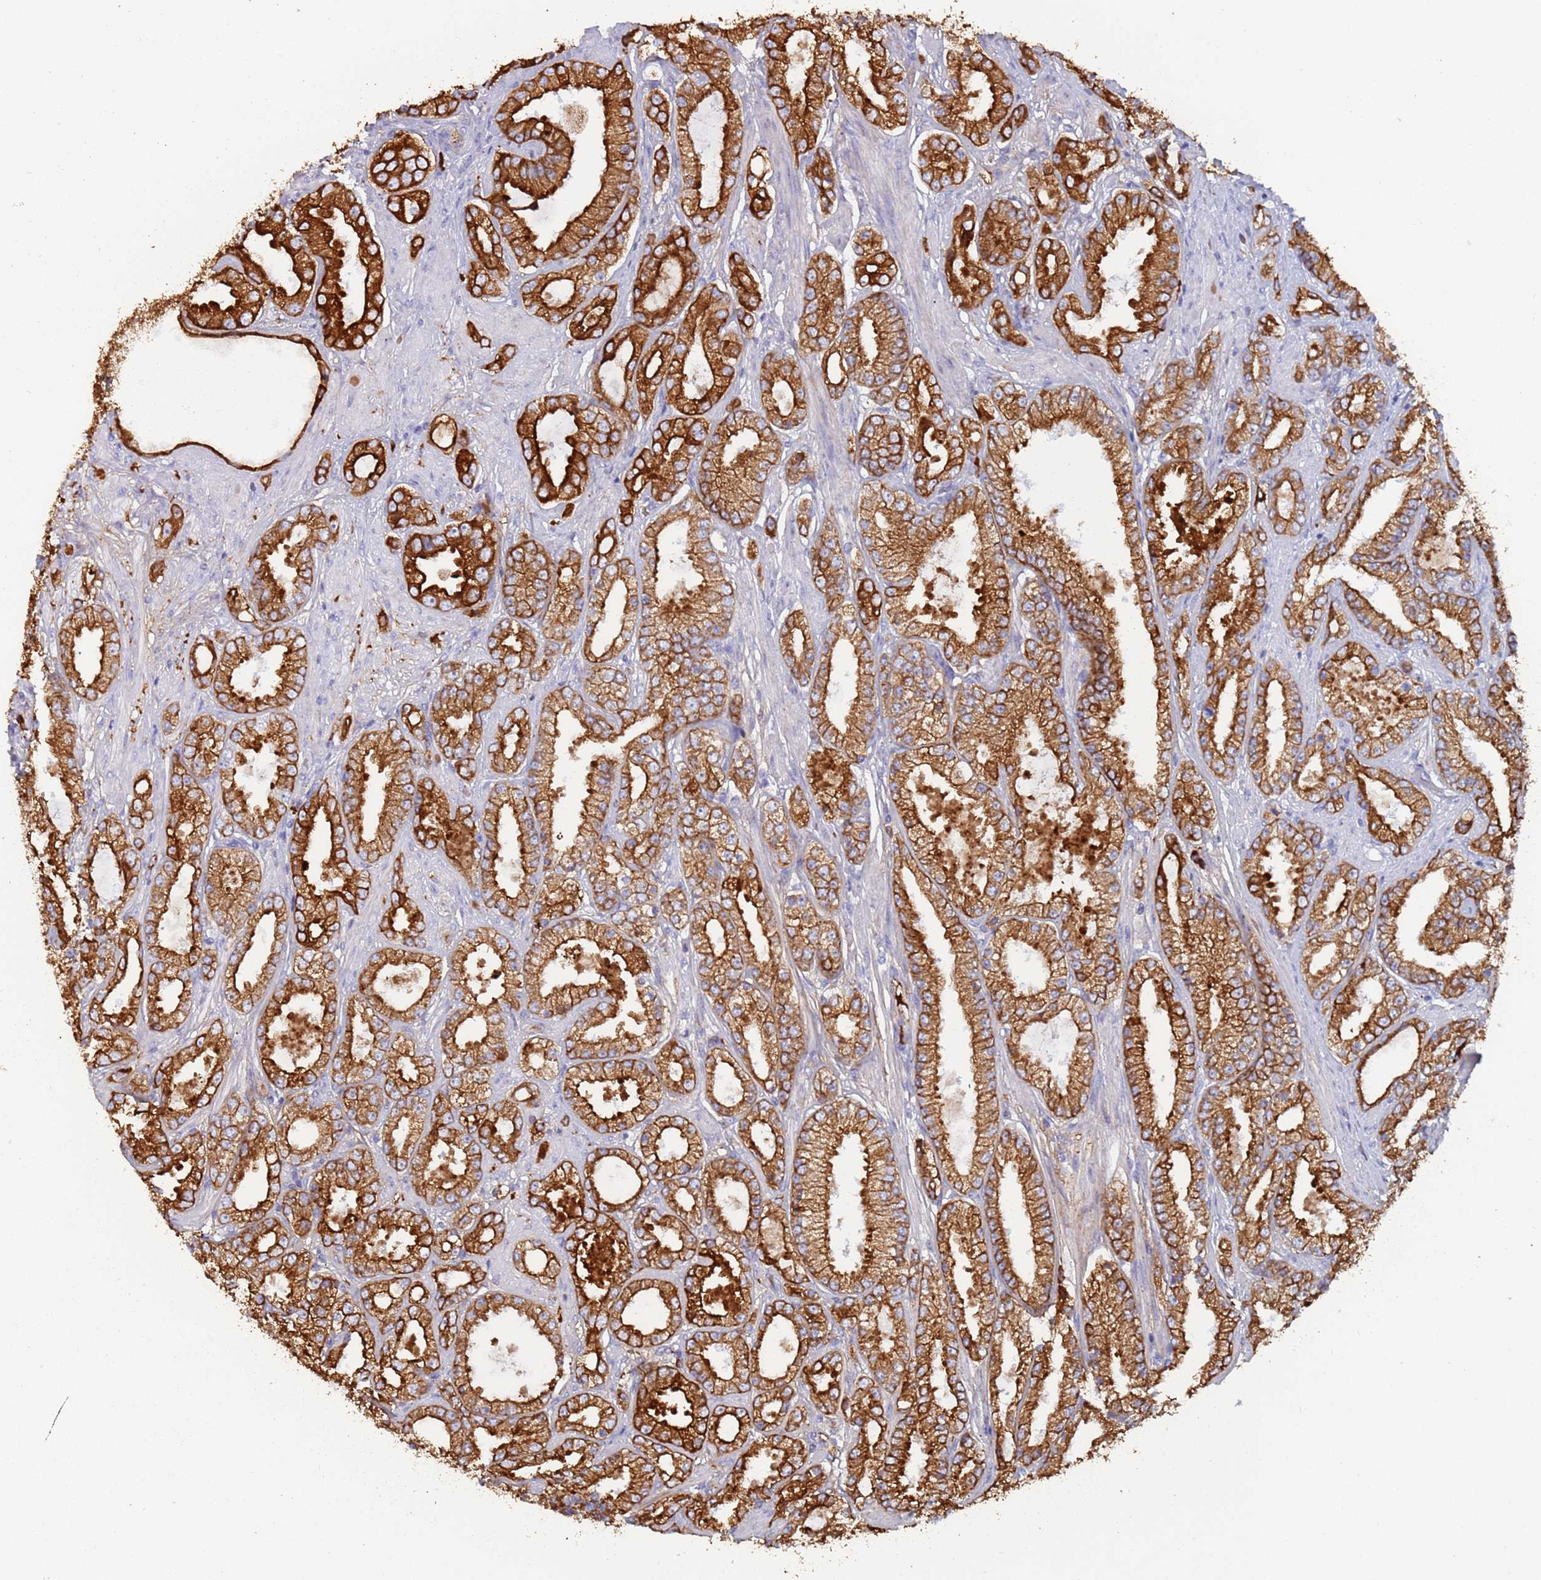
{"staining": {"intensity": "strong", "quantity": ">75%", "location": "cytoplasmic/membranous"}, "tissue": "prostate cancer", "cell_type": "Tumor cells", "image_type": "cancer", "snomed": [{"axis": "morphology", "description": "Adenocarcinoma, High grade"}, {"axis": "topography", "description": "Prostate"}], "caption": "Immunohistochemistry (IHC) (DAB (3,3'-diaminobenzidine)) staining of human prostate cancer displays strong cytoplasmic/membranous protein staining in approximately >75% of tumor cells. (brown staining indicates protein expression, while blue staining denotes nuclei).", "gene": "CYSLTR2", "patient": {"sex": "male", "age": 68}}